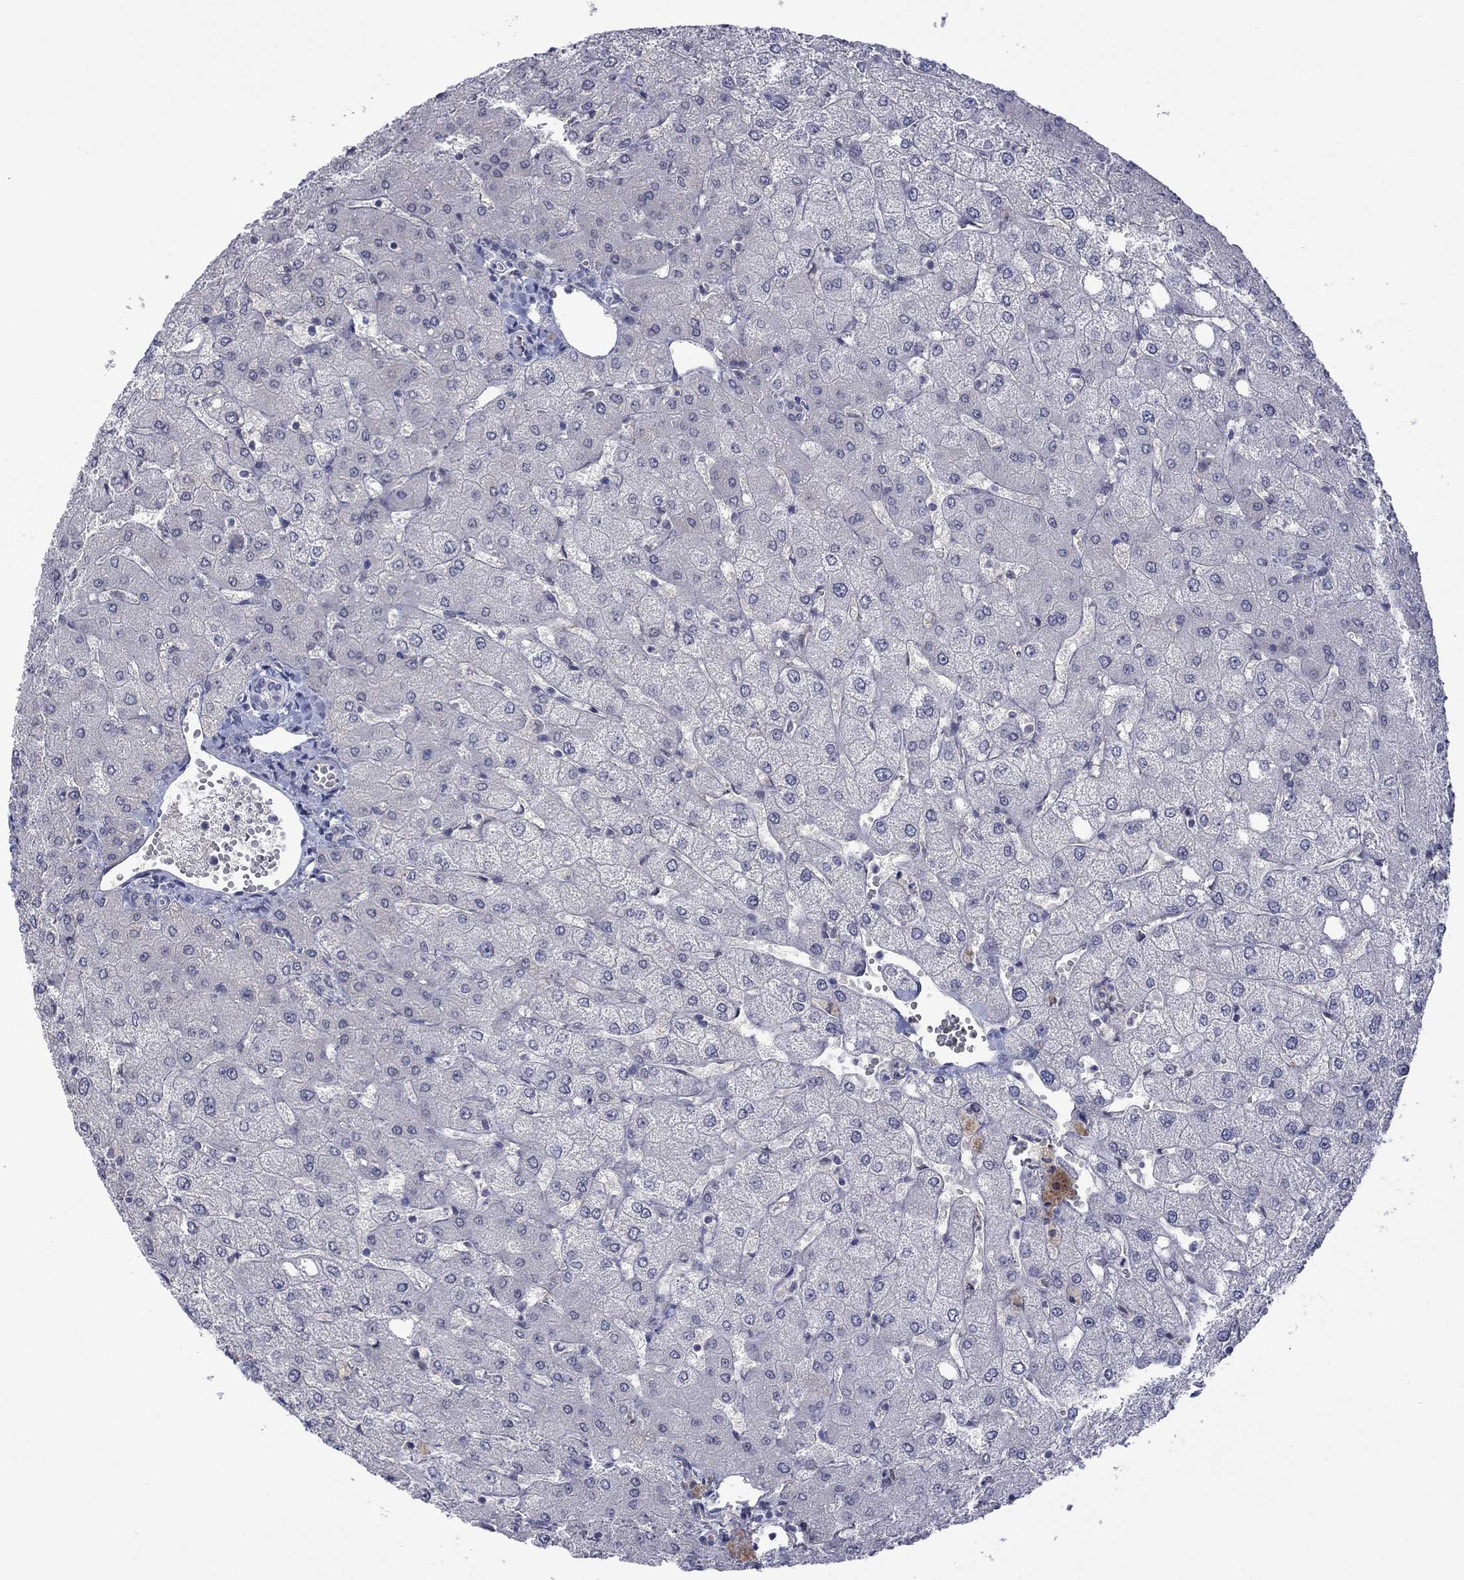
{"staining": {"intensity": "negative", "quantity": "none", "location": "none"}, "tissue": "liver", "cell_type": "Cholangiocytes", "image_type": "normal", "snomed": [{"axis": "morphology", "description": "Normal tissue, NOS"}, {"axis": "topography", "description": "Liver"}], "caption": "Micrograph shows no protein staining in cholangiocytes of benign liver.", "gene": "NSMF", "patient": {"sex": "female", "age": 54}}